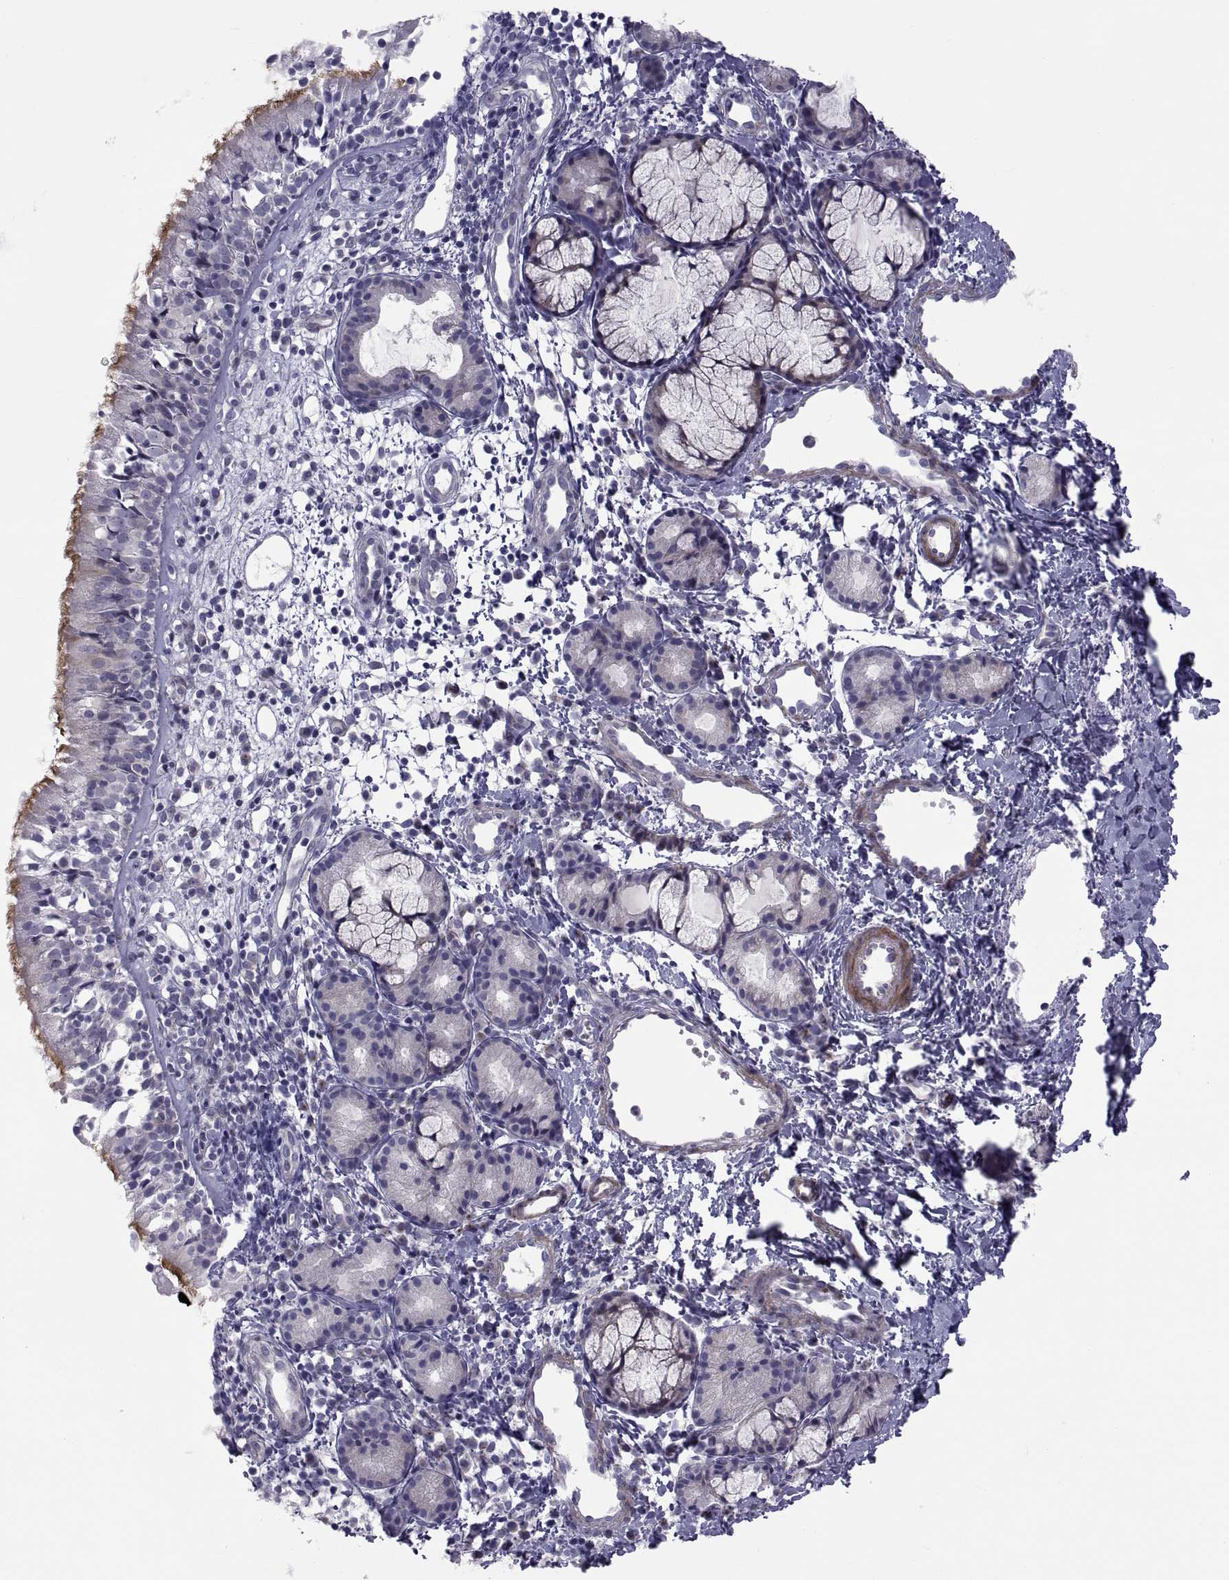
{"staining": {"intensity": "strong", "quantity": "25%-75%", "location": "cytoplasmic/membranous"}, "tissue": "nasopharynx", "cell_type": "Respiratory epithelial cells", "image_type": "normal", "snomed": [{"axis": "morphology", "description": "Normal tissue, NOS"}, {"axis": "topography", "description": "Nasopharynx"}], "caption": "Human nasopharynx stained for a protein (brown) demonstrates strong cytoplasmic/membranous positive positivity in about 25%-75% of respiratory epithelial cells.", "gene": "TMEM158", "patient": {"sex": "male", "age": 9}}